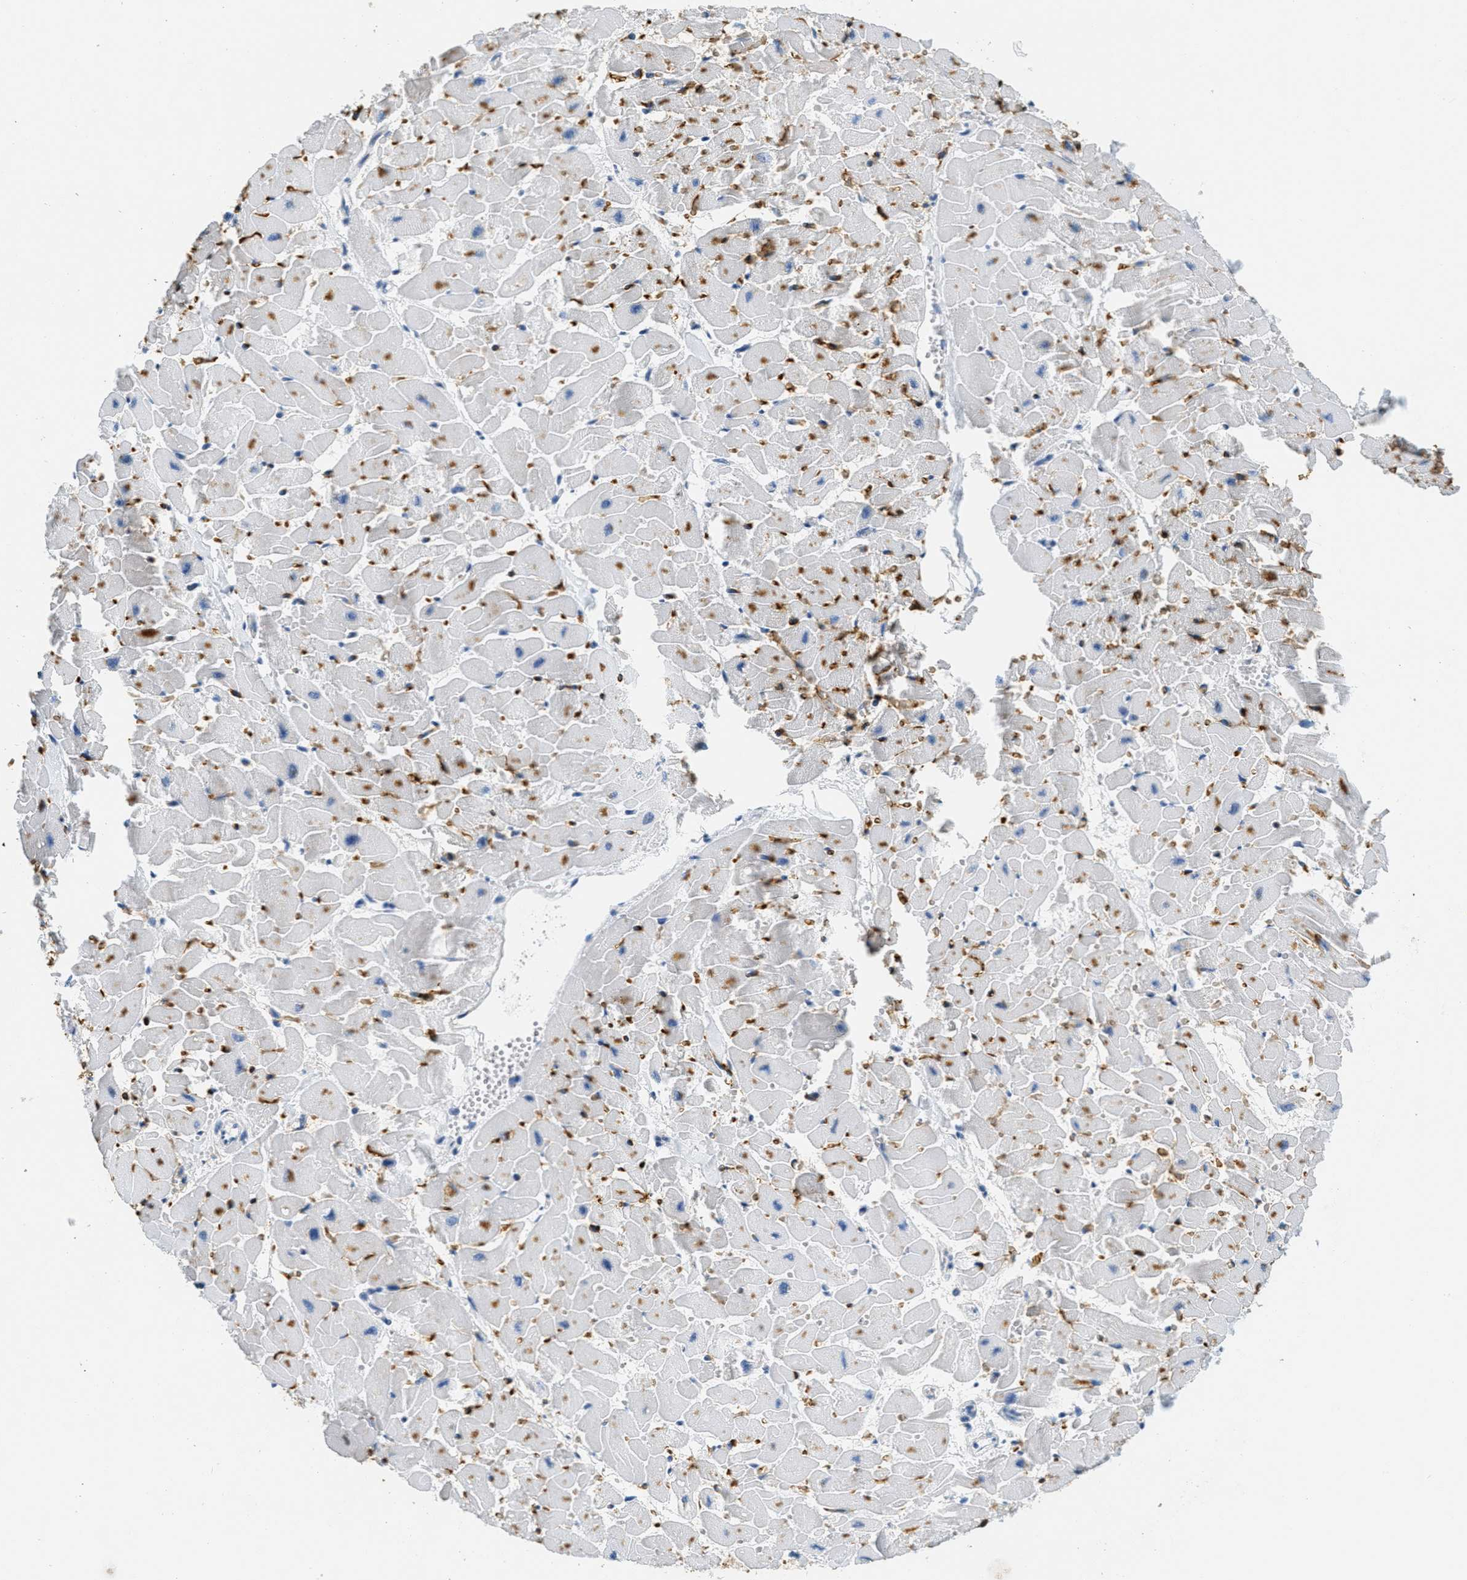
{"staining": {"intensity": "negative", "quantity": "none", "location": "none"}, "tissue": "heart muscle", "cell_type": "Cardiomyocytes", "image_type": "normal", "snomed": [{"axis": "morphology", "description": "Normal tissue, NOS"}, {"axis": "topography", "description": "Heart"}], "caption": "A histopathology image of heart muscle stained for a protein displays no brown staining in cardiomyocytes. (IHC, brightfield microscopy, high magnification).", "gene": "CA4", "patient": {"sex": "female", "age": 19}}